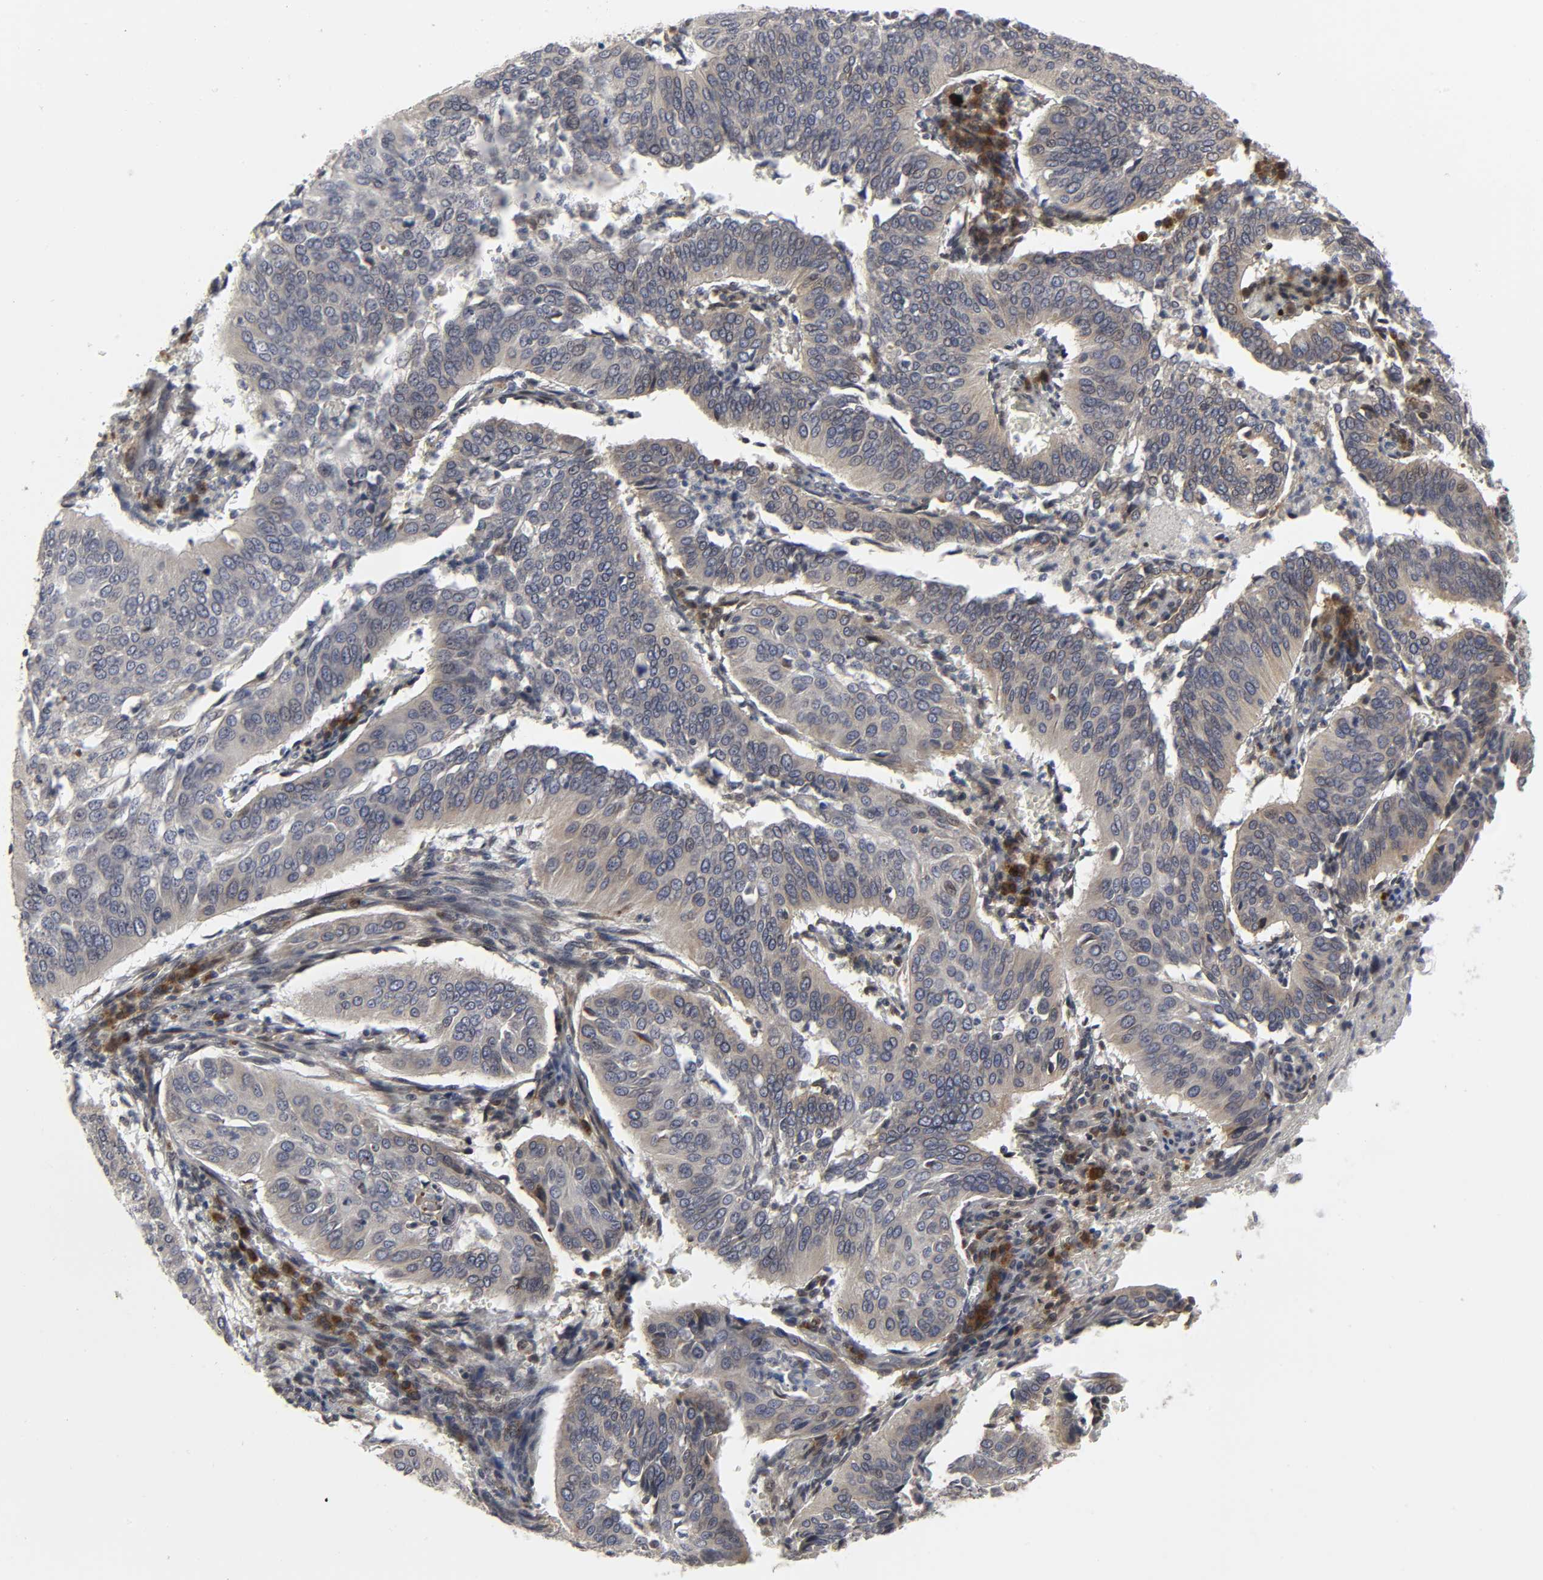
{"staining": {"intensity": "weak", "quantity": "25%-75%", "location": "cytoplasmic/membranous"}, "tissue": "cervical cancer", "cell_type": "Tumor cells", "image_type": "cancer", "snomed": [{"axis": "morphology", "description": "Squamous cell carcinoma, NOS"}, {"axis": "topography", "description": "Cervix"}], "caption": "Squamous cell carcinoma (cervical) stained with a brown dye demonstrates weak cytoplasmic/membranous positive expression in about 25%-75% of tumor cells.", "gene": "ASB6", "patient": {"sex": "female", "age": 39}}